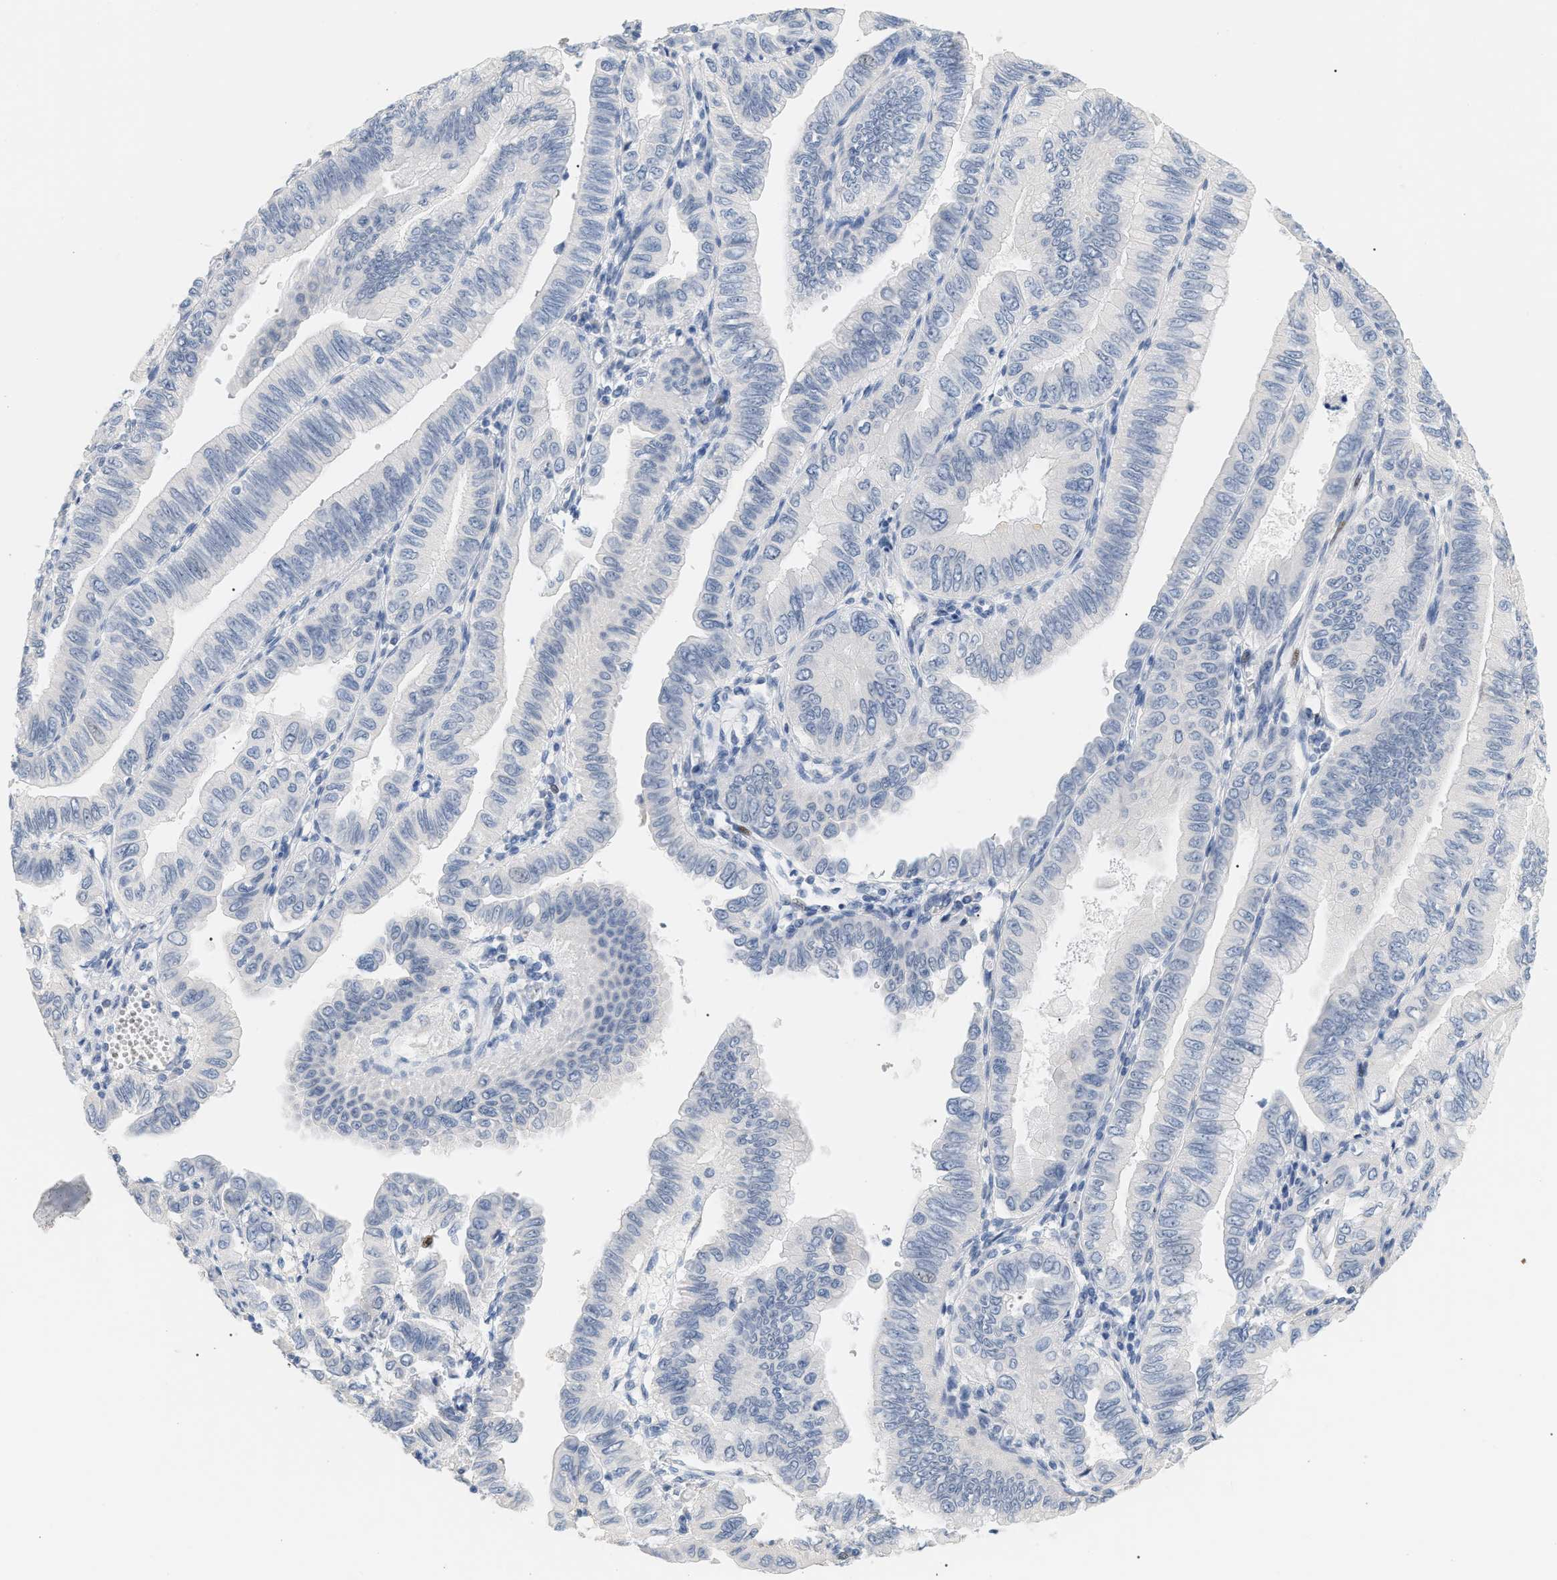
{"staining": {"intensity": "negative", "quantity": "none", "location": "none"}, "tissue": "pancreatic cancer", "cell_type": "Tumor cells", "image_type": "cancer", "snomed": [{"axis": "morphology", "description": "Normal tissue, NOS"}, {"axis": "topography", "description": "Lymph node"}], "caption": "High power microscopy photomicrograph of an immunohistochemistry (IHC) photomicrograph of pancreatic cancer, revealing no significant expression in tumor cells. Nuclei are stained in blue.", "gene": "CFH", "patient": {"sex": "male", "age": 50}}